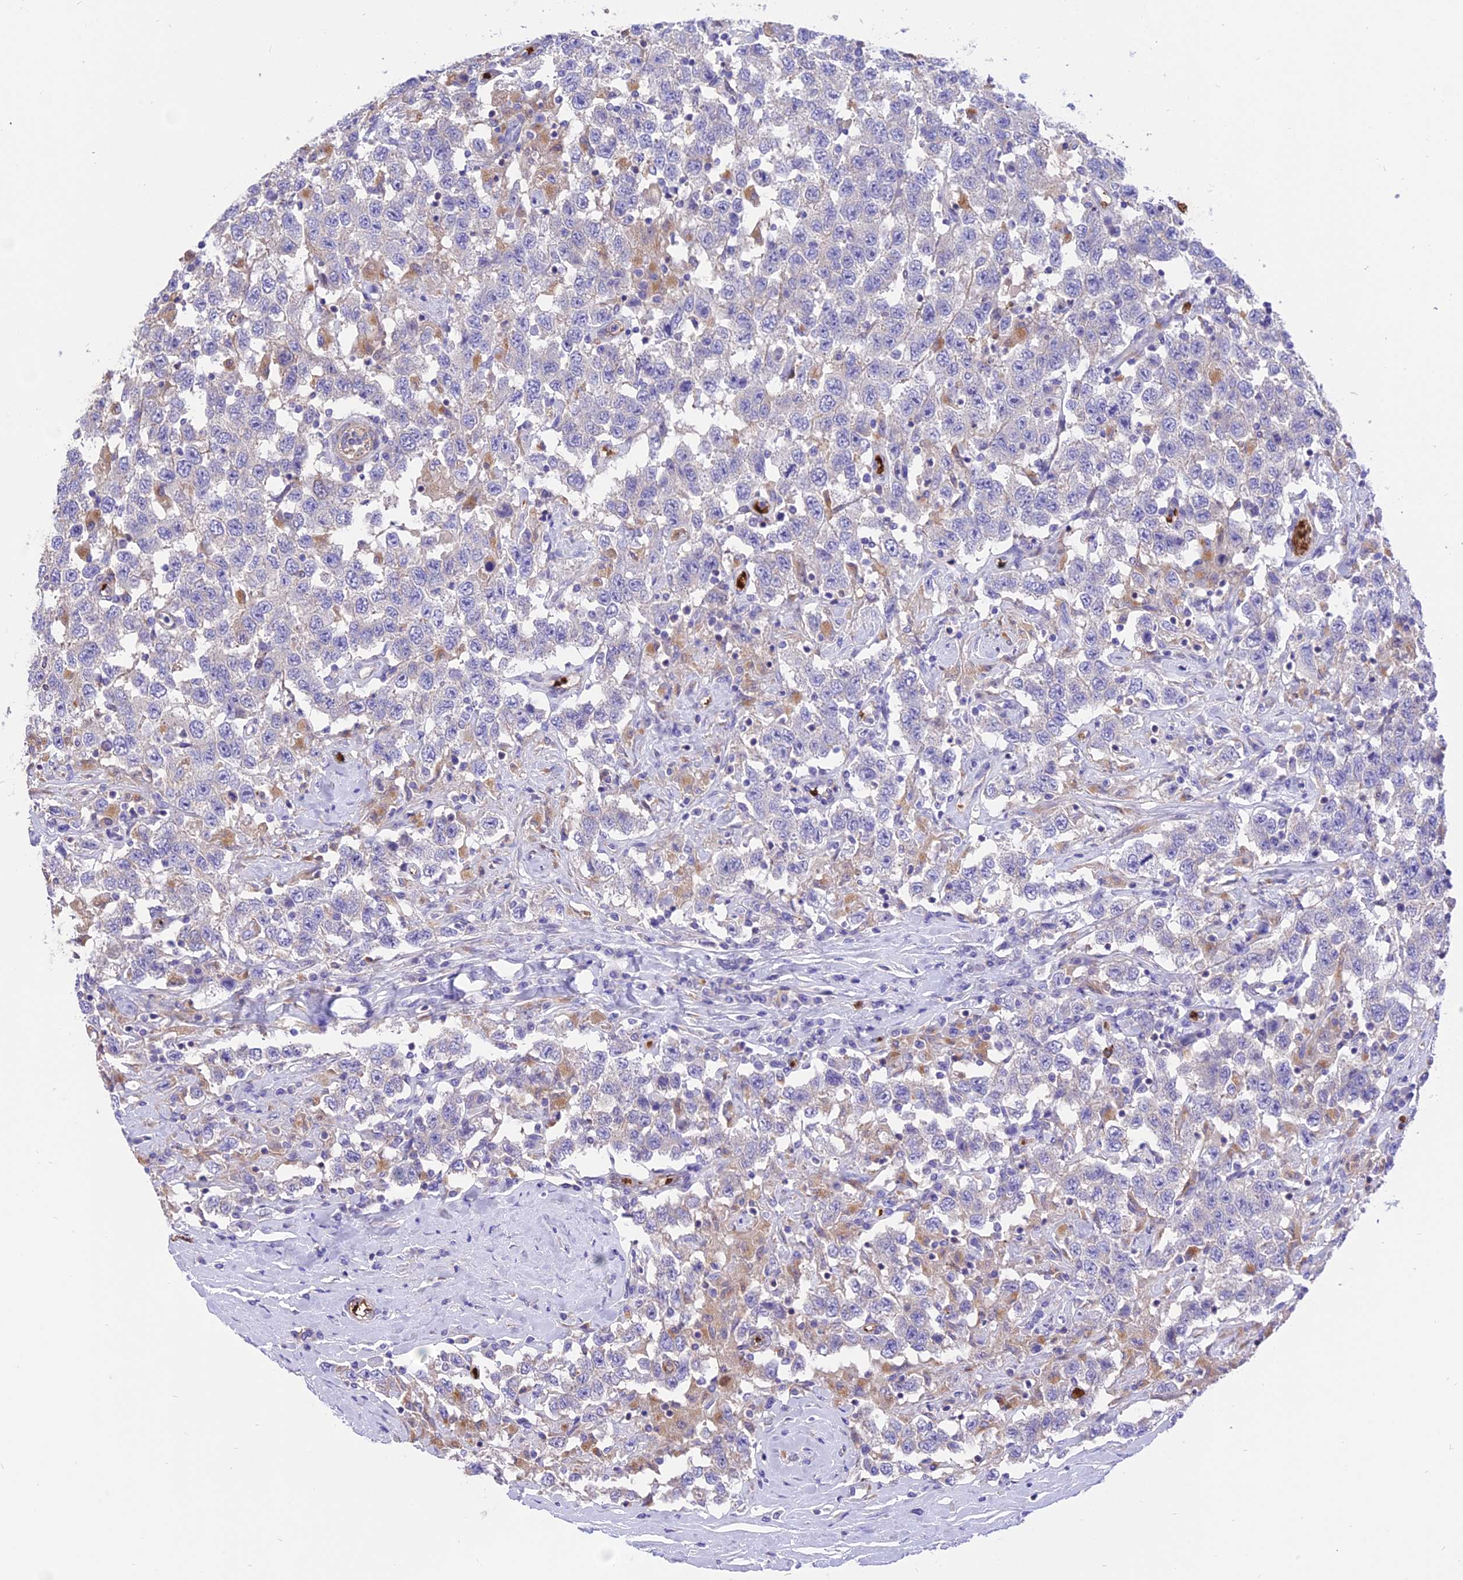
{"staining": {"intensity": "negative", "quantity": "none", "location": "none"}, "tissue": "testis cancer", "cell_type": "Tumor cells", "image_type": "cancer", "snomed": [{"axis": "morphology", "description": "Seminoma, NOS"}, {"axis": "topography", "description": "Testis"}], "caption": "IHC photomicrograph of testis cancer (seminoma) stained for a protein (brown), which demonstrates no positivity in tumor cells.", "gene": "TTC4", "patient": {"sex": "male", "age": 41}}